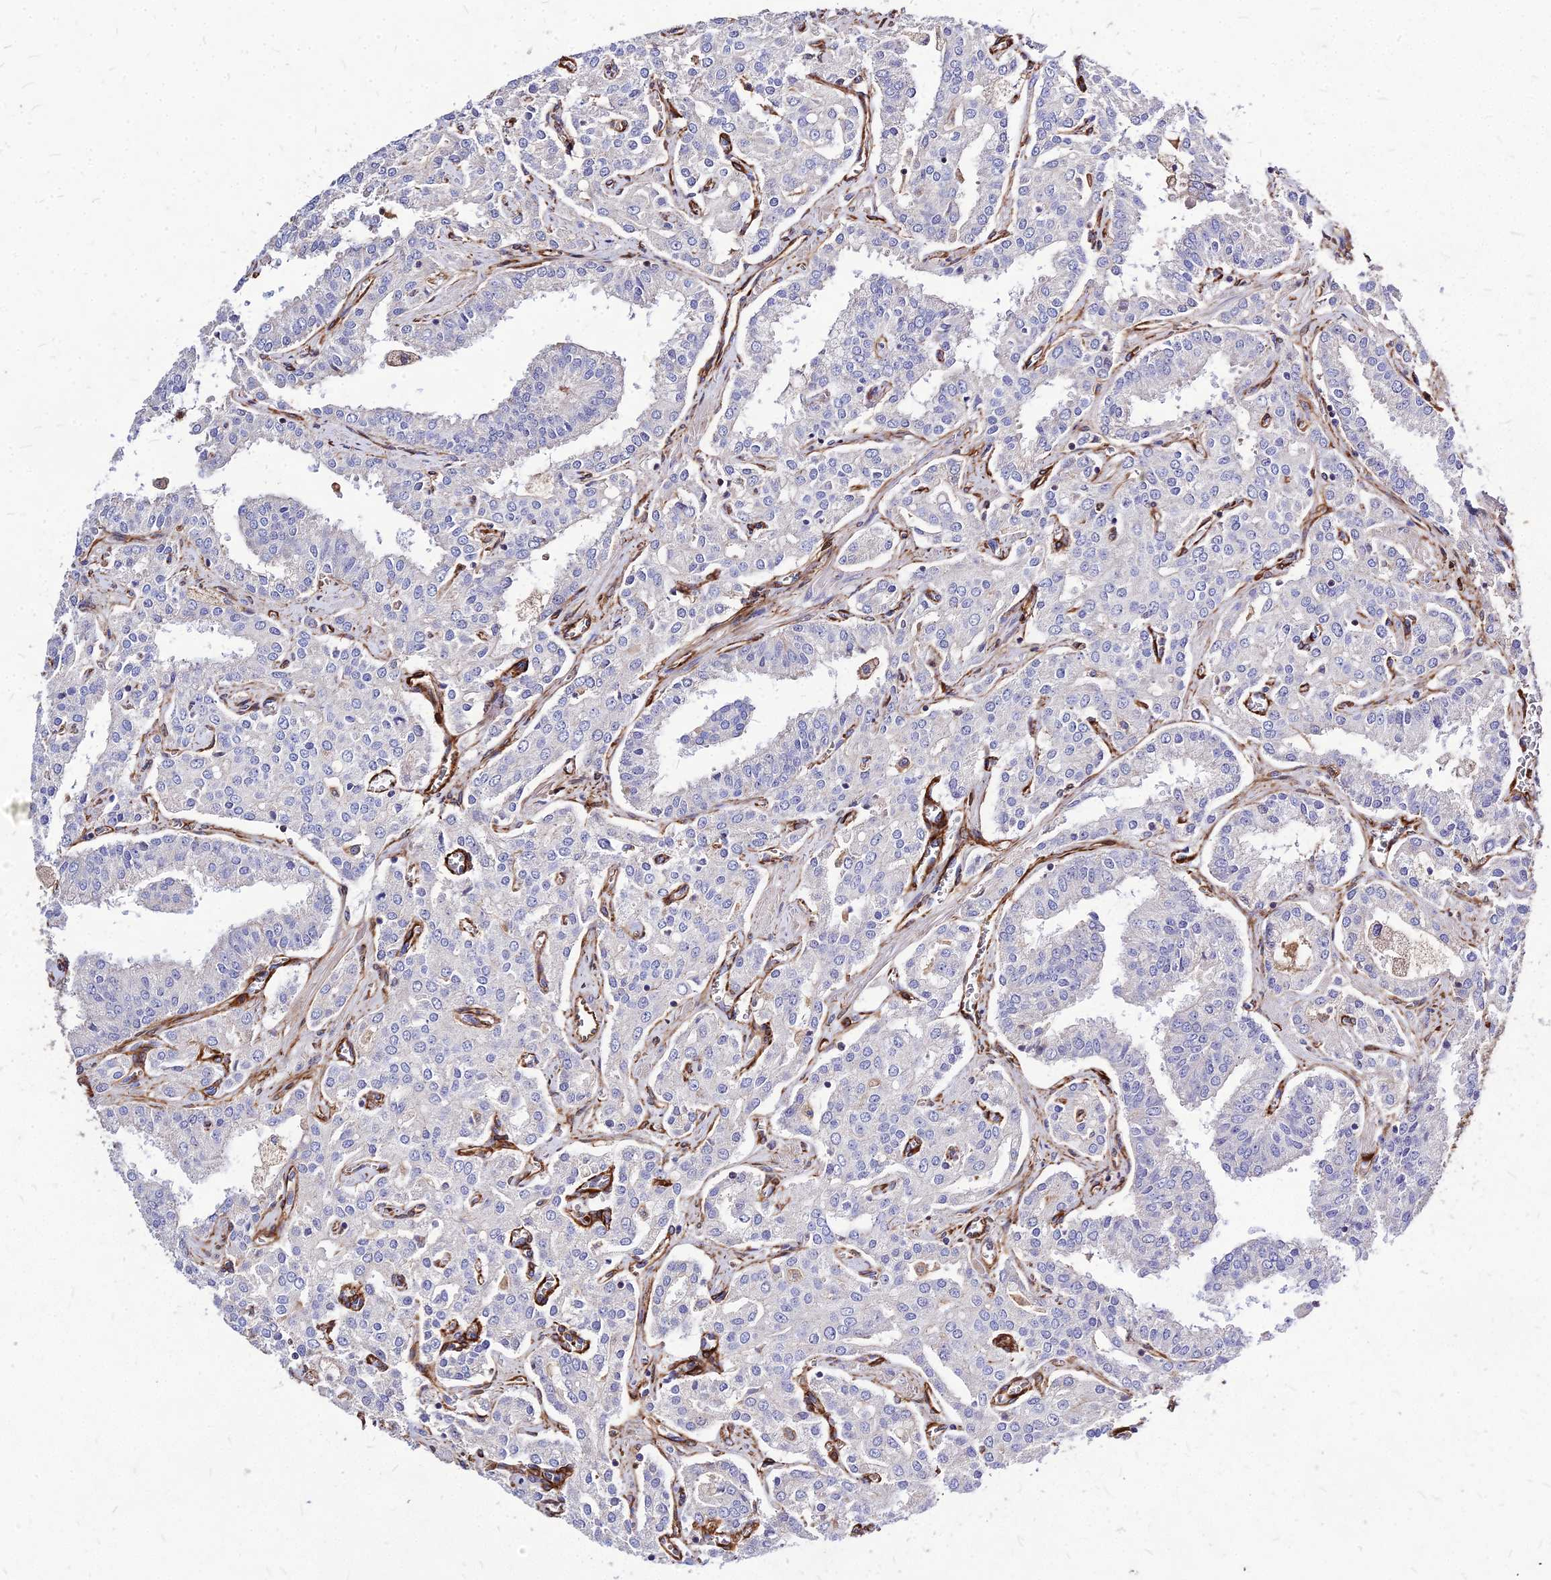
{"staining": {"intensity": "negative", "quantity": "none", "location": "none"}, "tissue": "prostate cancer", "cell_type": "Tumor cells", "image_type": "cancer", "snomed": [{"axis": "morphology", "description": "Adenocarcinoma, High grade"}, {"axis": "topography", "description": "Prostate"}], "caption": "IHC photomicrograph of human prostate cancer stained for a protein (brown), which displays no expression in tumor cells.", "gene": "EFCC1", "patient": {"sex": "male", "age": 71}}